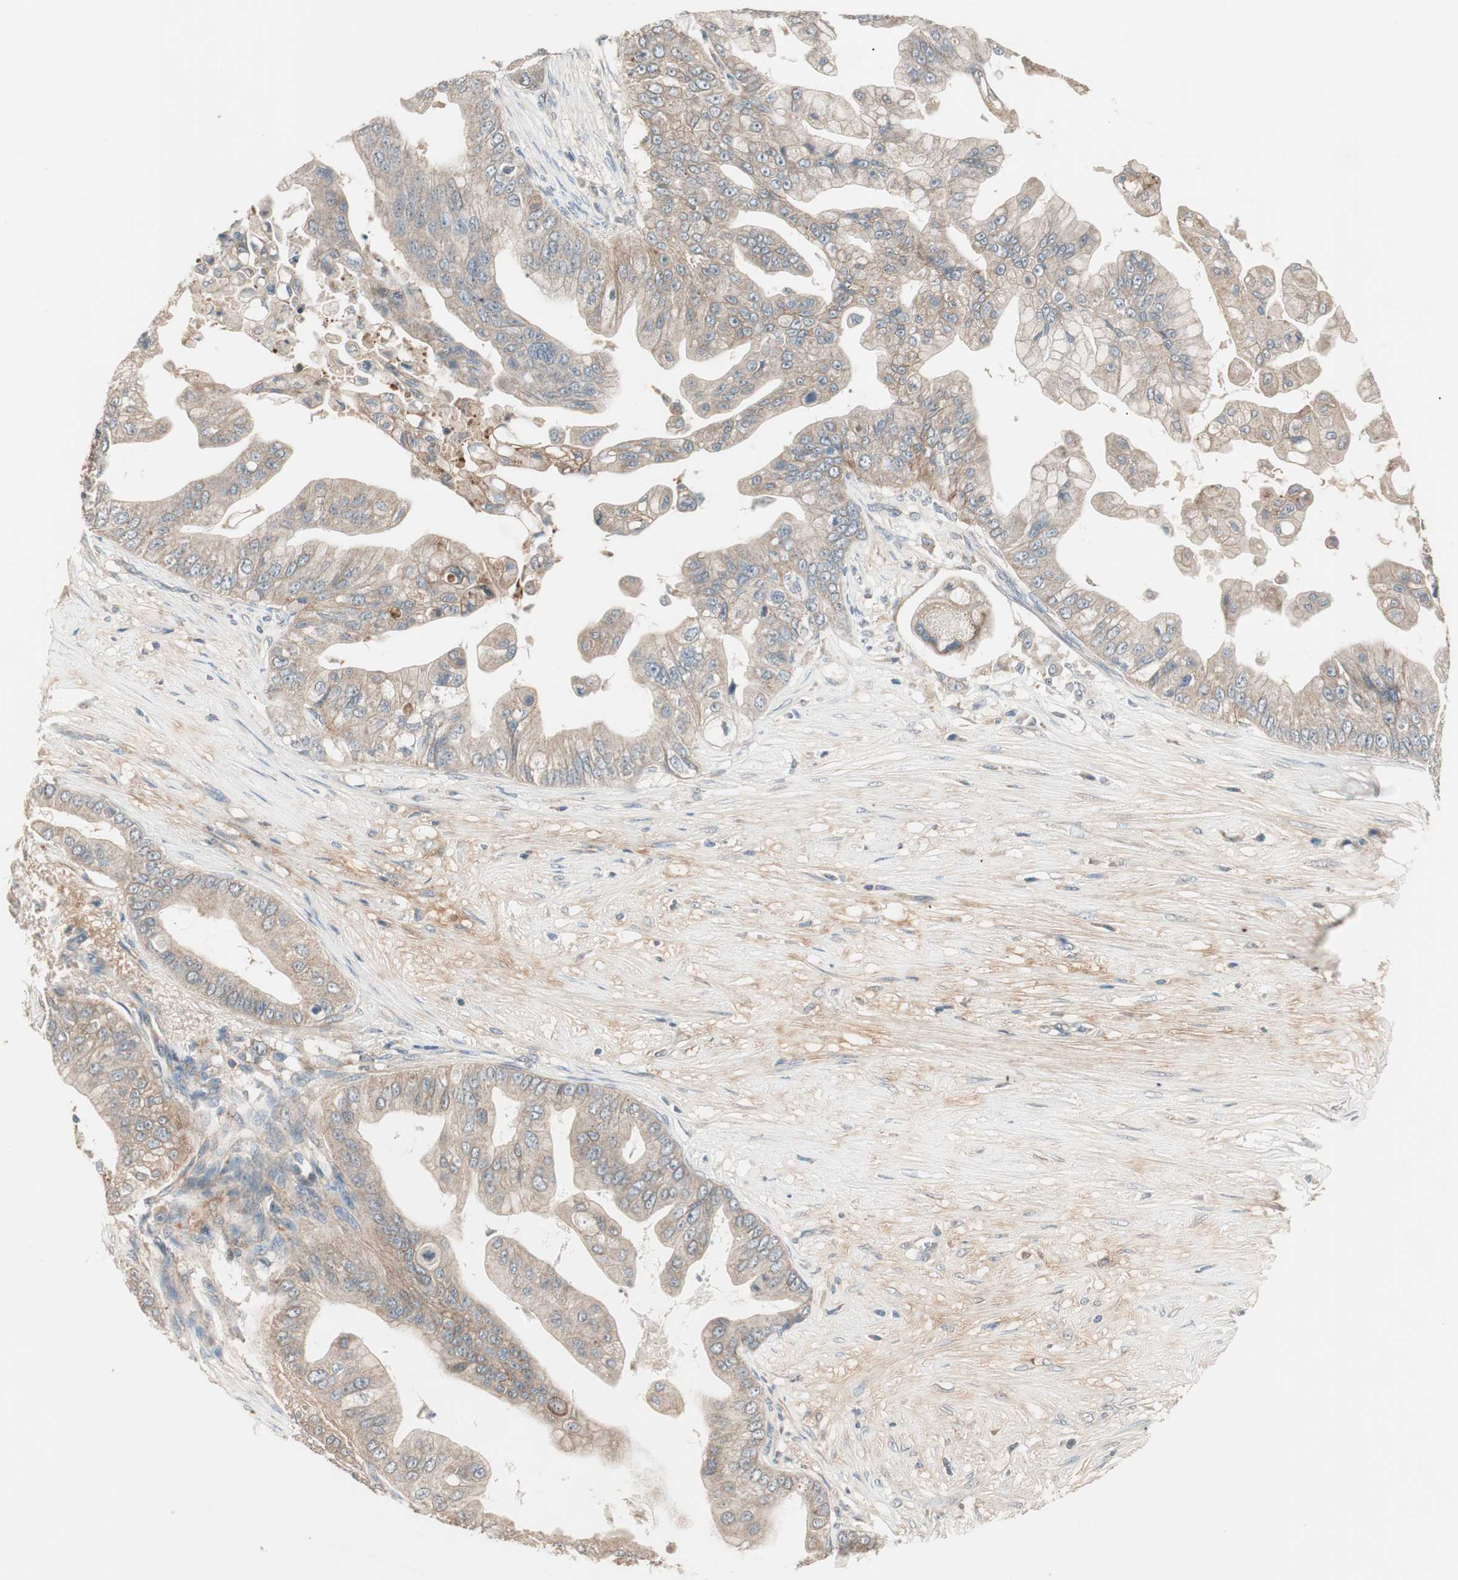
{"staining": {"intensity": "weak", "quantity": ">75%", "location": "cytoplasmic/membranous"}, "tissue": "pancreatic cancer", "cell_type": "Tumor cells", "image_type": "cancer", "snomed": [{"axis": "morphology", "description": "Adenocarcinoma, NOS"}, {"axis": "topography", "description": "Pancreas"}], "caption": "Pancreatic cancer (adenocarcinoma) stained with a protein marker exhibits weak staining in tumor cells.", "gene": "HPN", "patient": {"sex": "female", "age": 75}}